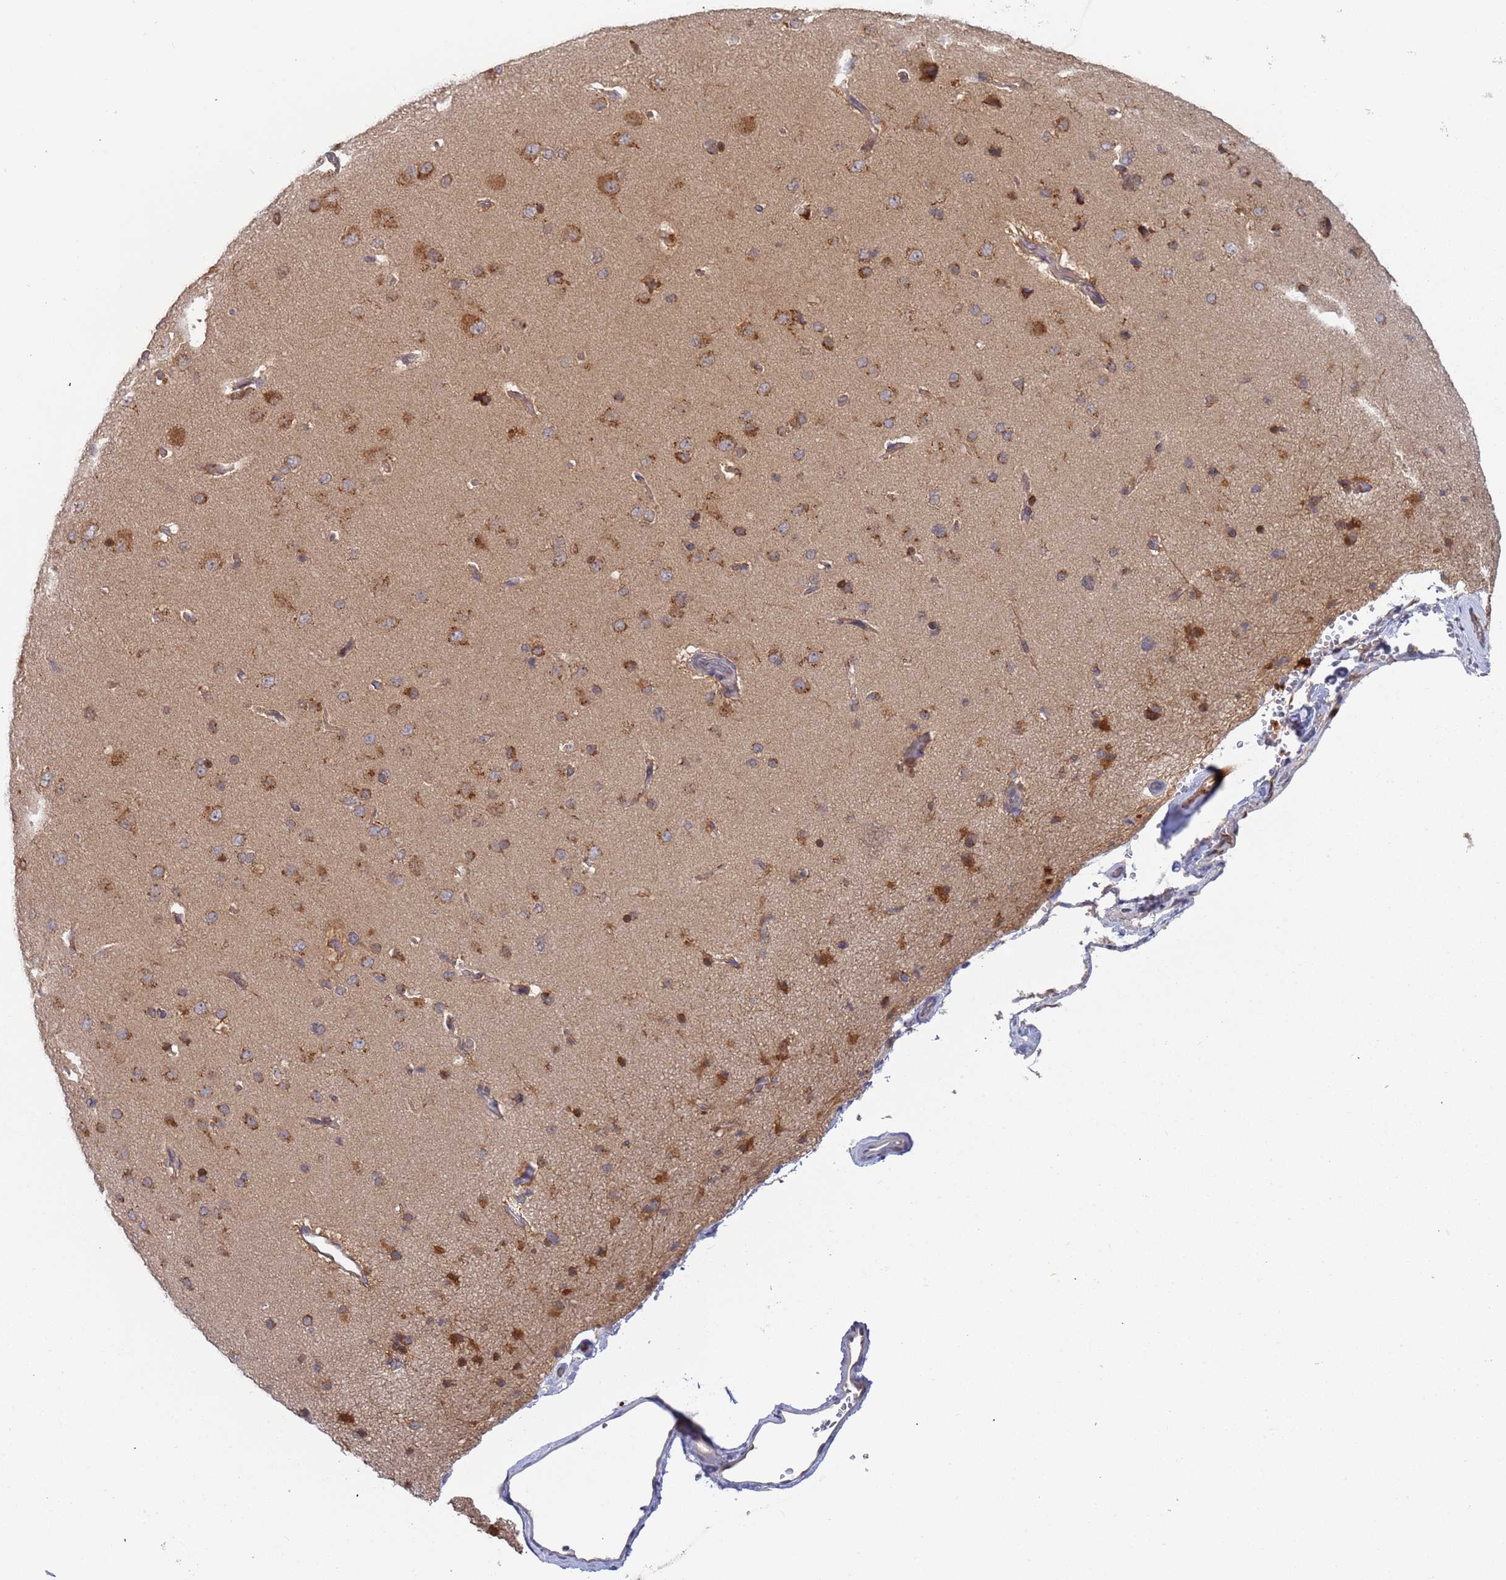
{"staining": {"intensity": "weak", "quantity": ">75%", "location": "cytoplasmic/membranous"}, "tissue": "cerebral cortex", "cell_type": "Endothelial cells", "image_type": "normal", "snomed": [{"axis": "morphology", "description": "Normal tissue, NOS"}, {"axis": "topography", "description": "Cerebral cortex"}], "caption": "A brown stain shows weak cytoplasmic/membranous expression of a protein in endothelial cells of normal cerebral cortex.", "gene": "OR5A2", "patient": {"sex": "male", "age": 62}}